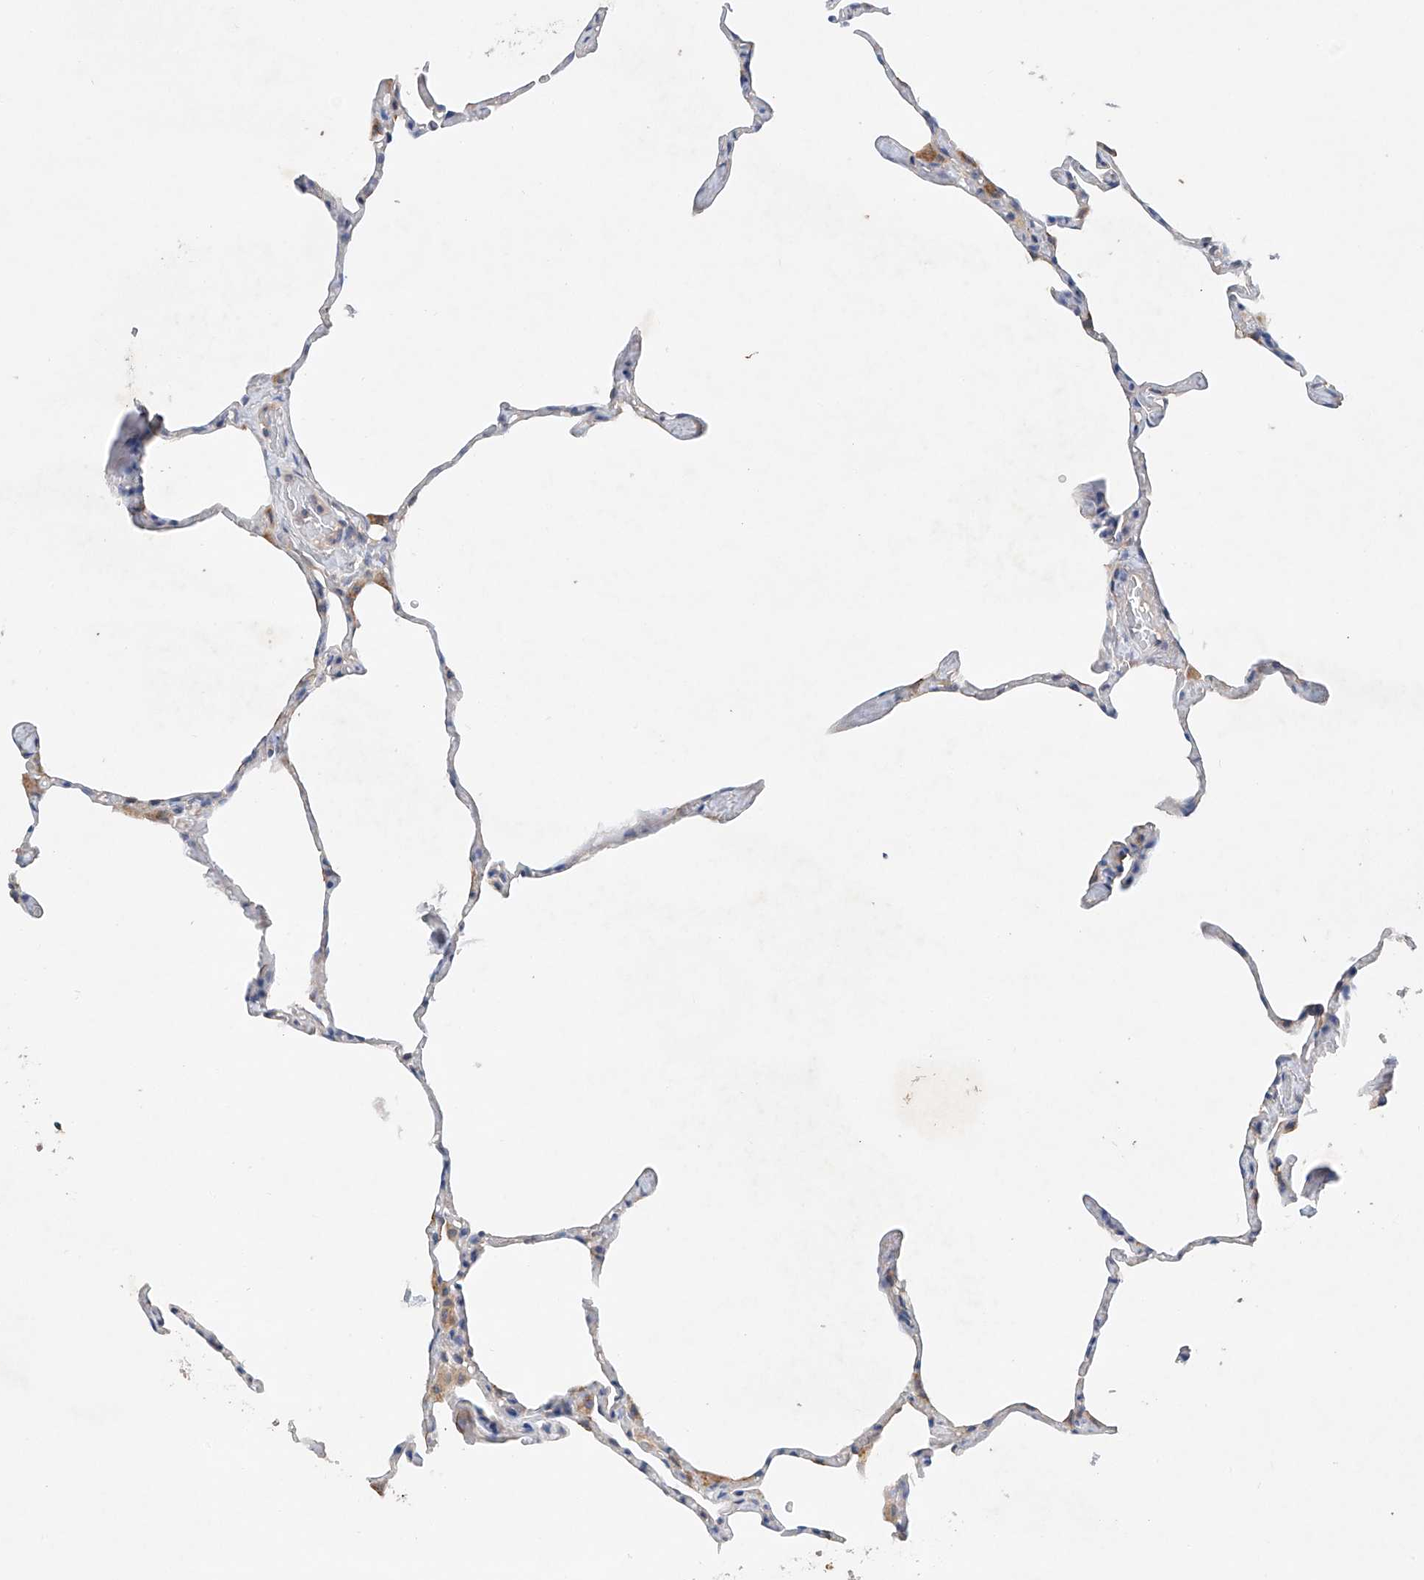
{"staining": {"intensity": "negative", "quantity": "none", "location": "none"}, "tissue": "lung", "cell_type": "Alveolar cells", "image_type": "normal", "snomed": [{"axis": "morphology", "description": "Normal tissue, NOS"}, {"axis": "topography", "description": "Lung"}], "caption": "An immunohistochemistry (IHC) micrograph of normal lung is shown. There is no staining in alveolar cells of lung.", "gene": "GPC4", "patient": {"sex": "male", "age": 65}}